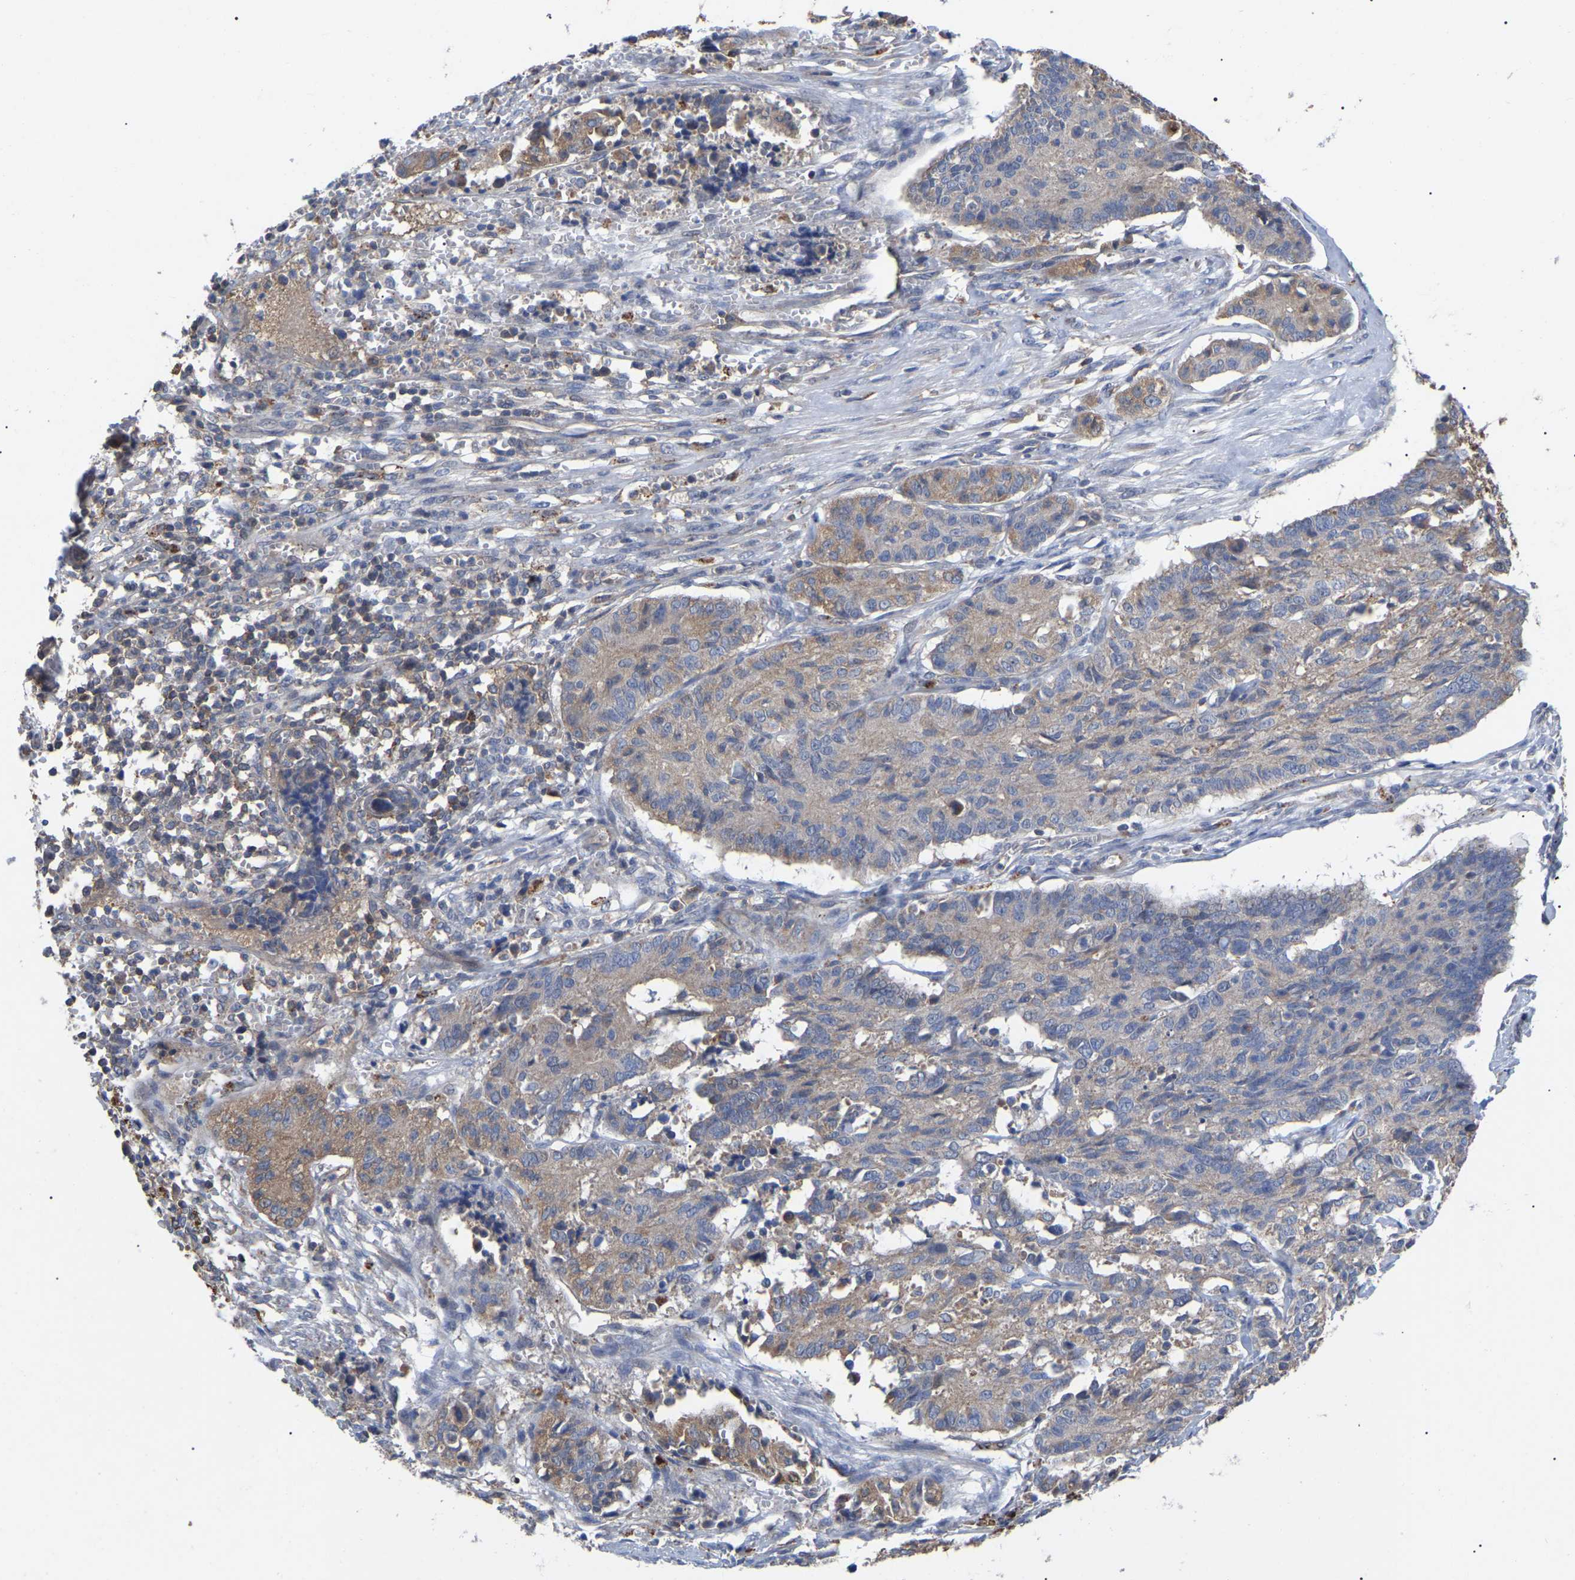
{"staining": {"intensity": "weak", "quantity": ">75%", "location": "cytoplasmic/membranous"}, "tissue": "cervical cancer", "cell_type": "Tumor cells", "image_type": "cancer", "snomed": [{"axis": "morphology", "description": "Squamous cell carcinoma, NOS"}, {"axis": "topography", "description": "Cervix"}], "caption": "Tumor cells reveal low levels of weak cytoplasmic/membranous positivity in approximately >75% of cells in human cervical cancer.", "gene": "FAM171A2", "patient": {"sex": "female", "age": 35}}